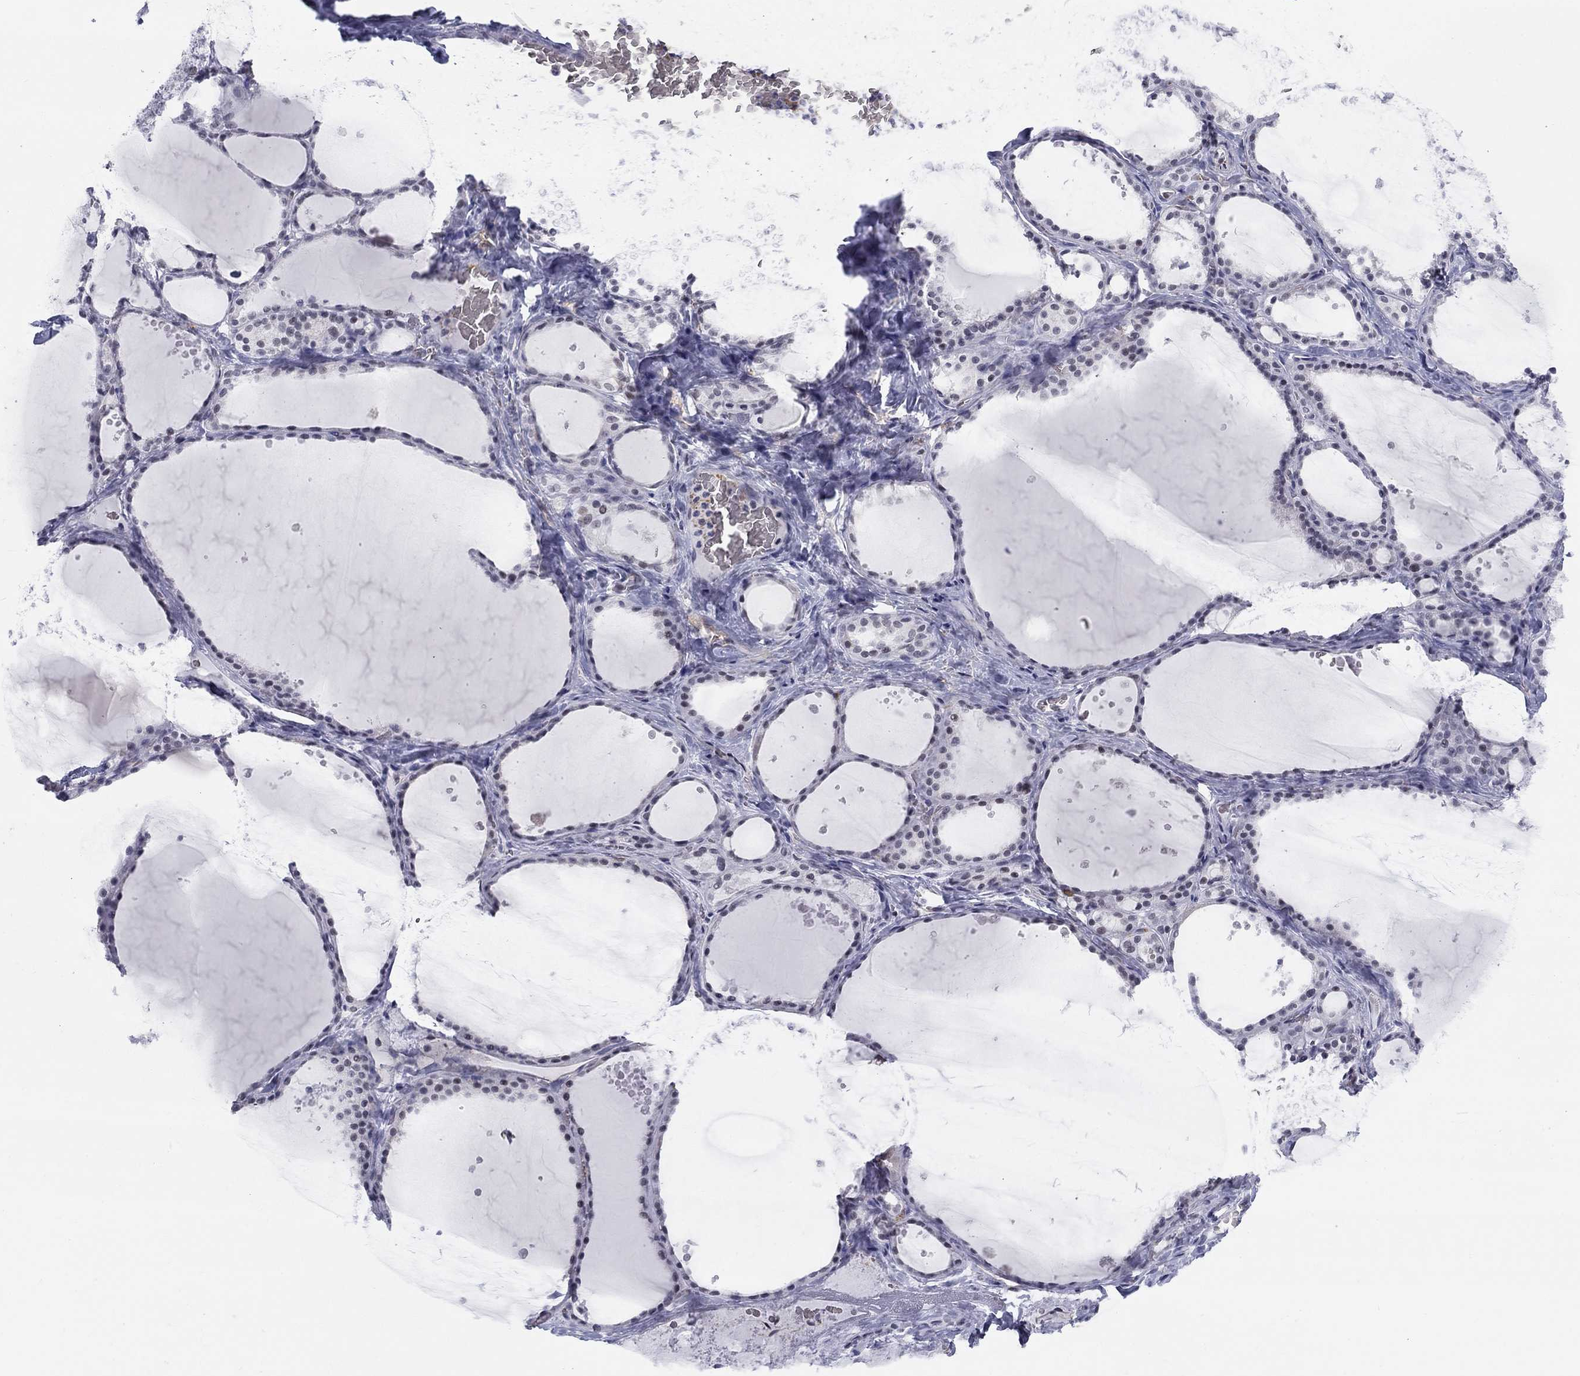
{"staining": {"intensity": "negative", "quantity": "none", "location": "none"}, "tissue": "thyroid gland", "cell_type": "Glandular cells", "image_type": "normal", "snomed": [{"axis": "morphology", "description": "Normal tissue, NOS"}, {"axis": "topography", "description": "Thyroid gland"}], "caption": "DAB (3,3'-diaminobenzidine) immunohistochemical staining of benign human thyroid gland exhibits no significant staining in glandular cells. Nuclei are stained in blue.", "gene": "DMTN", "patient": {"sex": "male", "age": 63}}